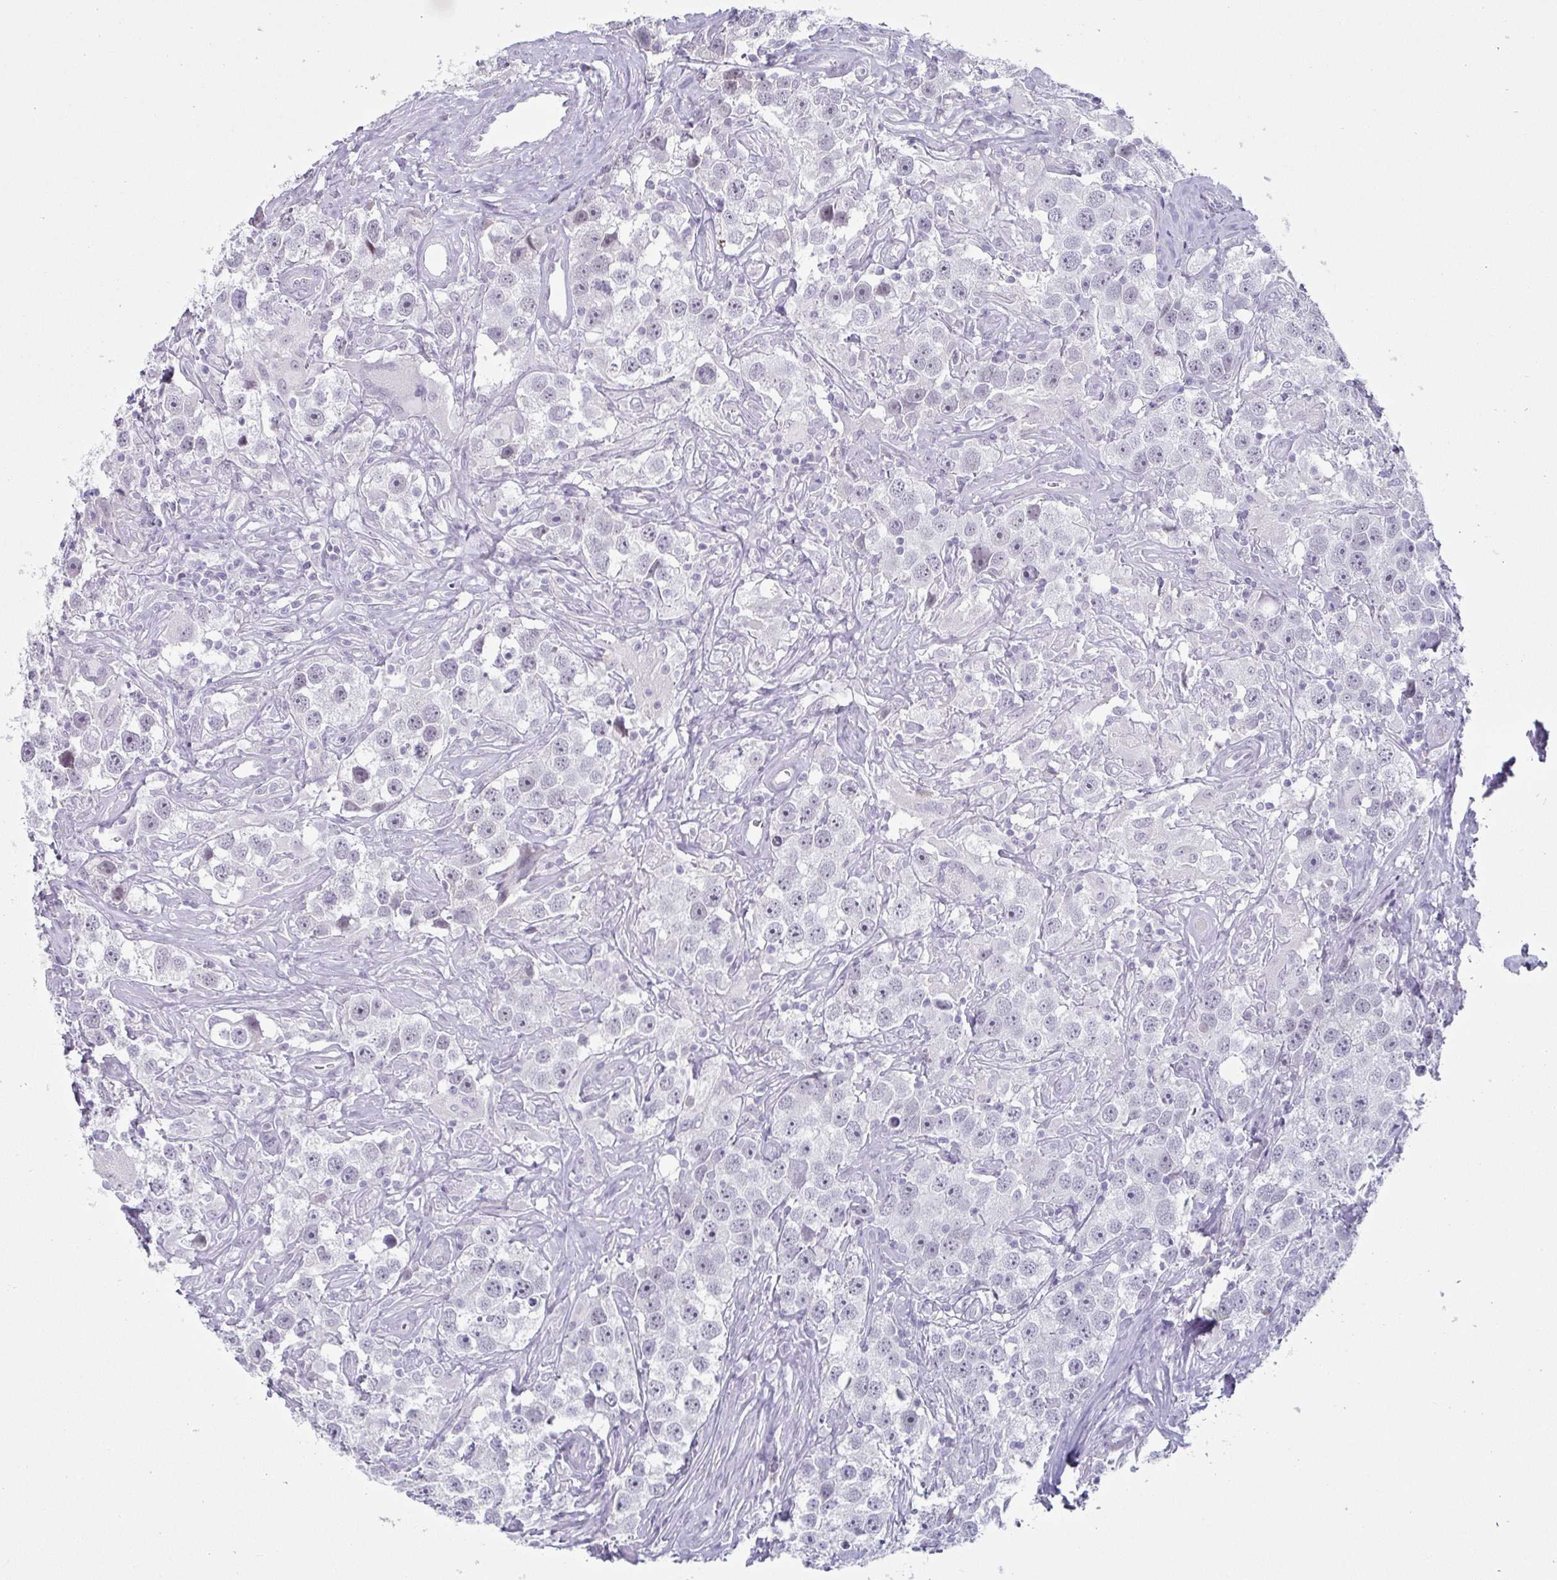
{"staining": {"intensity": "negative", "quantity": "none", "location": "none"}, "tissue": "testis cancer", "cell_type": "Tumor cells", "image_type": "cancer", "snomed": [{"axis": "morphology", "description": "Seminoma, NOS"}, {"axis": "topography", "description": "Testis"}], "caption": "An IHC photomicrograph of testis seminoma is shown. There is no staining in tumor cells of testis seminoma. (DAB immunohistochemistry (IHC) with hematoxylin counter stain).", "gene": "VSIG10L", "patient": {"sex": "male", "age": 49}}